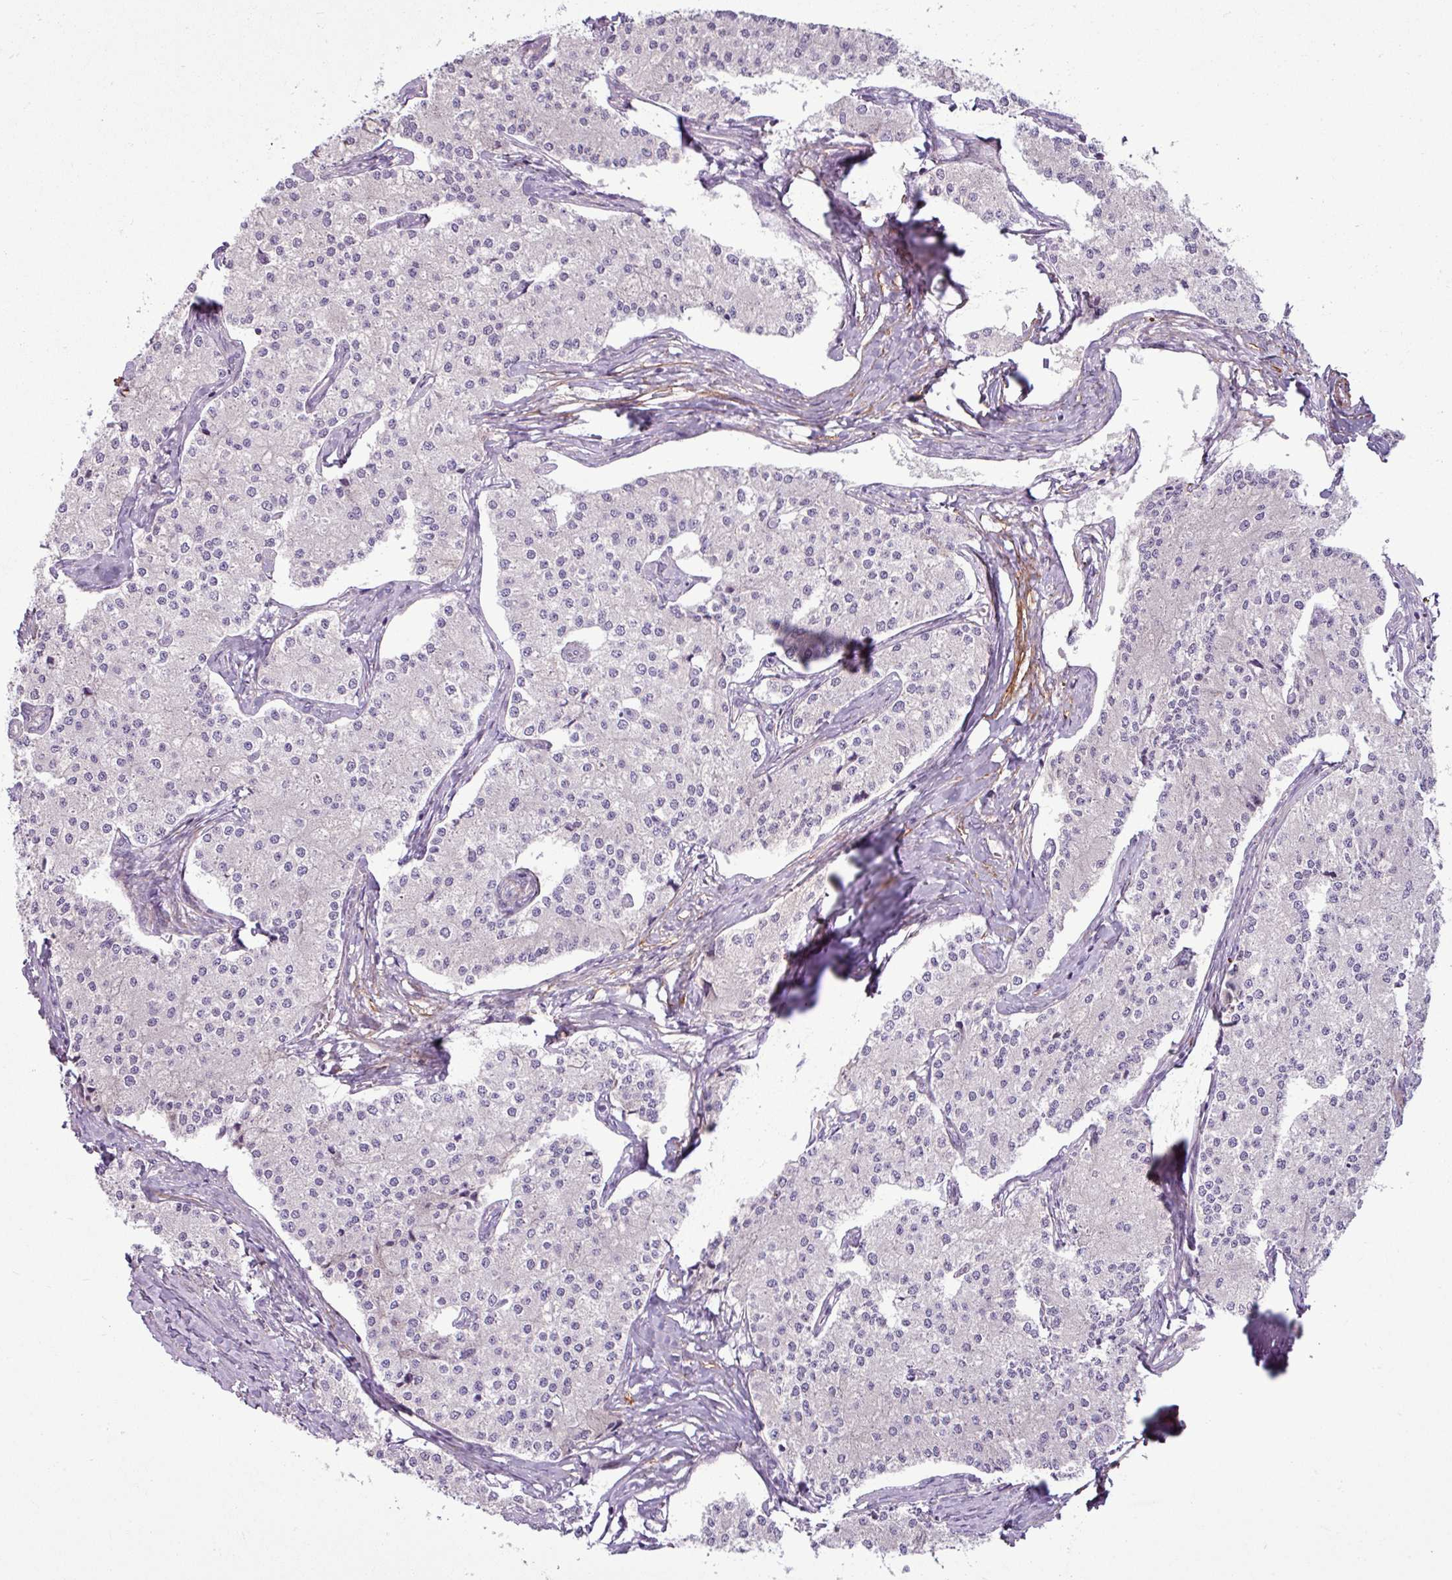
{"staining": {"intensity": "negative", "quantity": "none", "location": "none"}, "tissue": "carcinoid", "cell_type": "Tumor cells", "image_type": "cancer", "snomed": [{"axis": "morphology", "description": "Carcinoid, malignant, NOS"}, {"axis": "topography", "description": "Colon"}], "caption": "Immunohistochemistry of carcinoid (malignant) displays no positivity in tumor cells.", "gene": "ATP10A", "patient": {"sex": "female", "age": 52}}